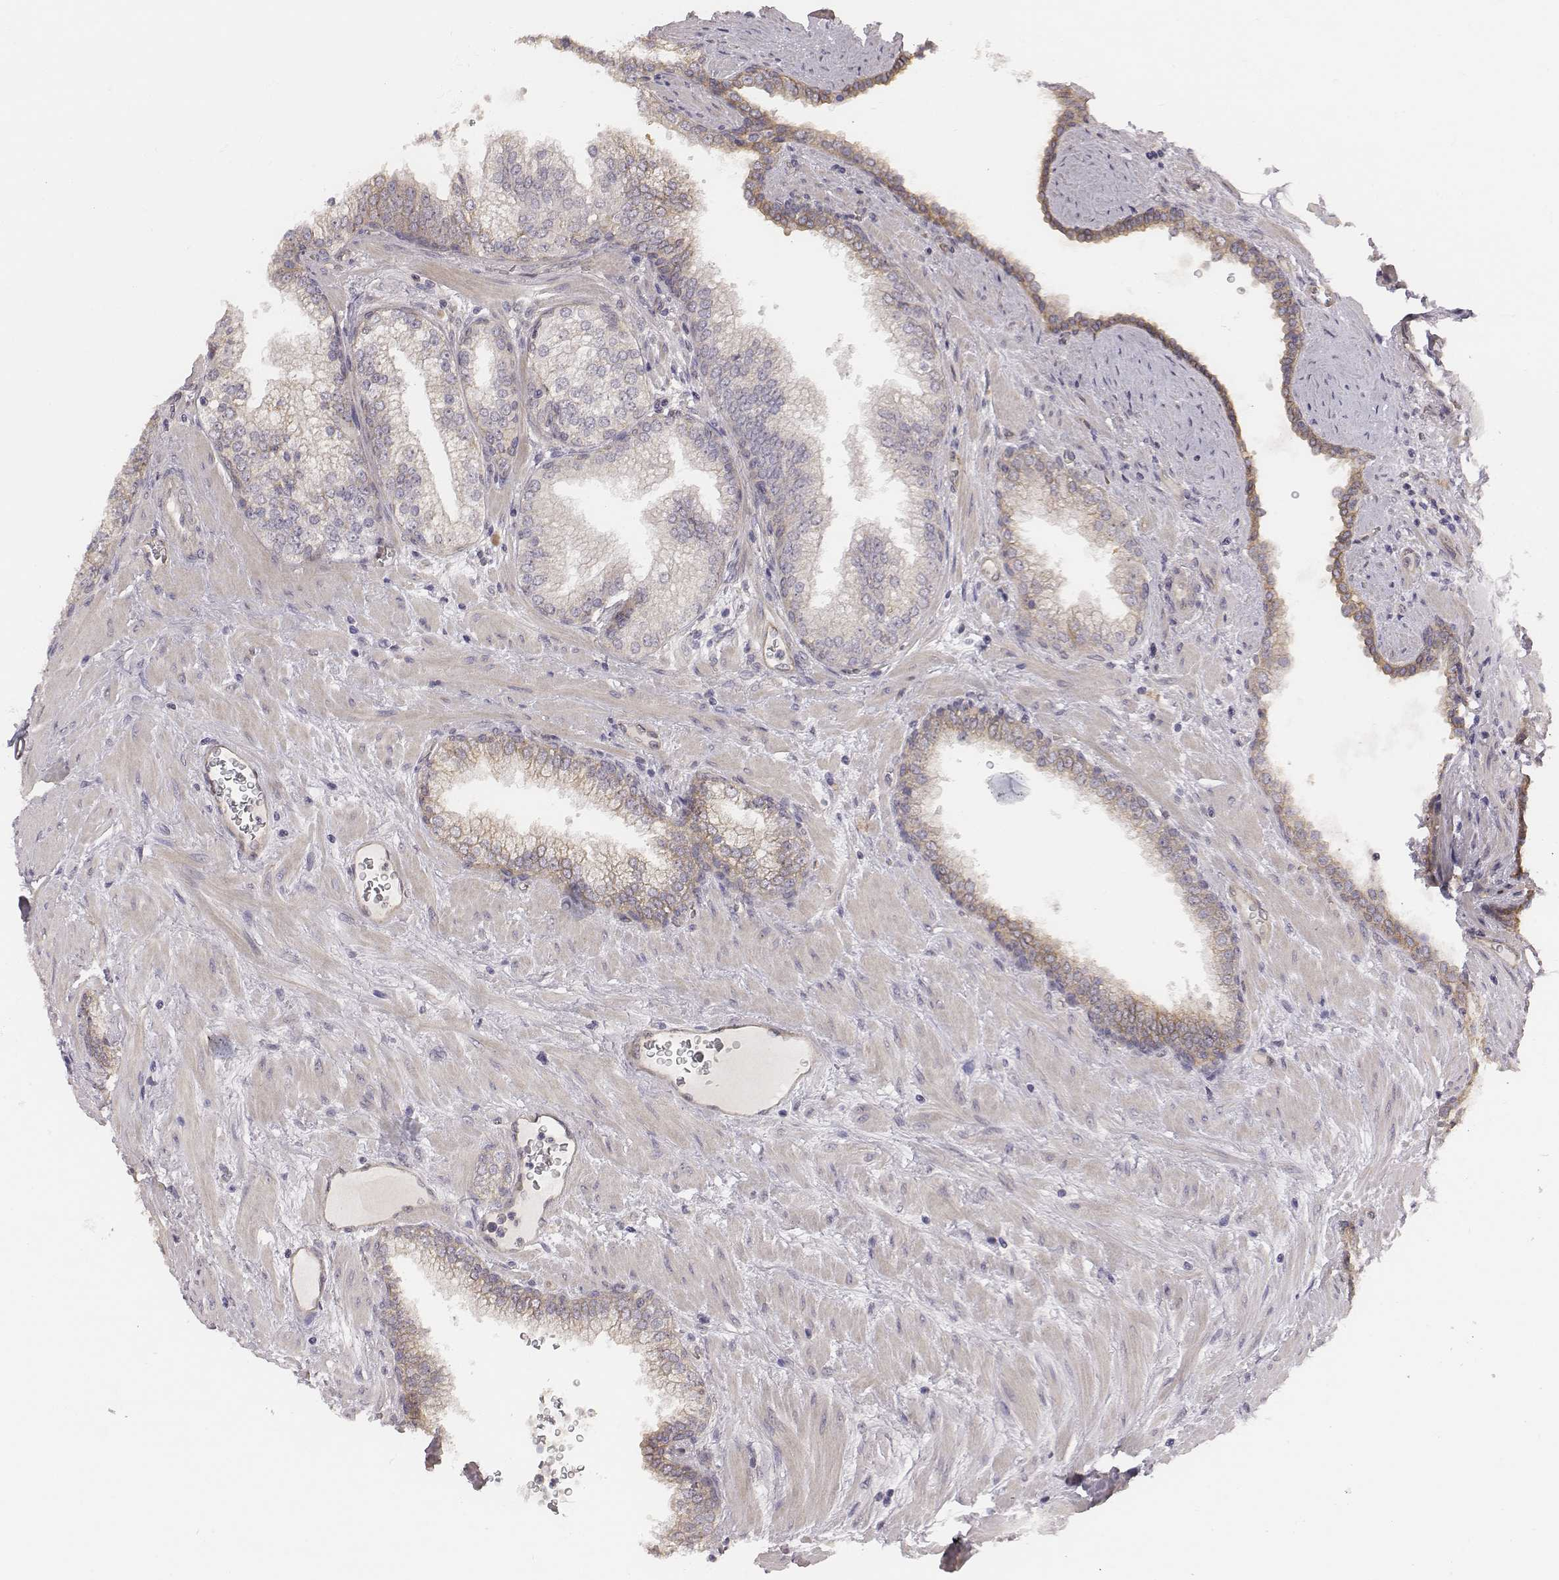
{"staining": {"intensity": "negative", "quantity": "none", "location": "none"}, "tissue": "prostate cancer", "cell_type": "Tumor cells", "image_type": "cancer", "snomed": [{"axis": "morphology", "description": "Adenocarcinoma, NOS"}, {"axis": "topography", "description": "Prostate"}], "caption": "IHC image of prostate cancer stained for a protein (brown), which reveals no staining in tumor cells.", "gene": "SCARF1", "patient": {"sex": "male", "age": 67}}